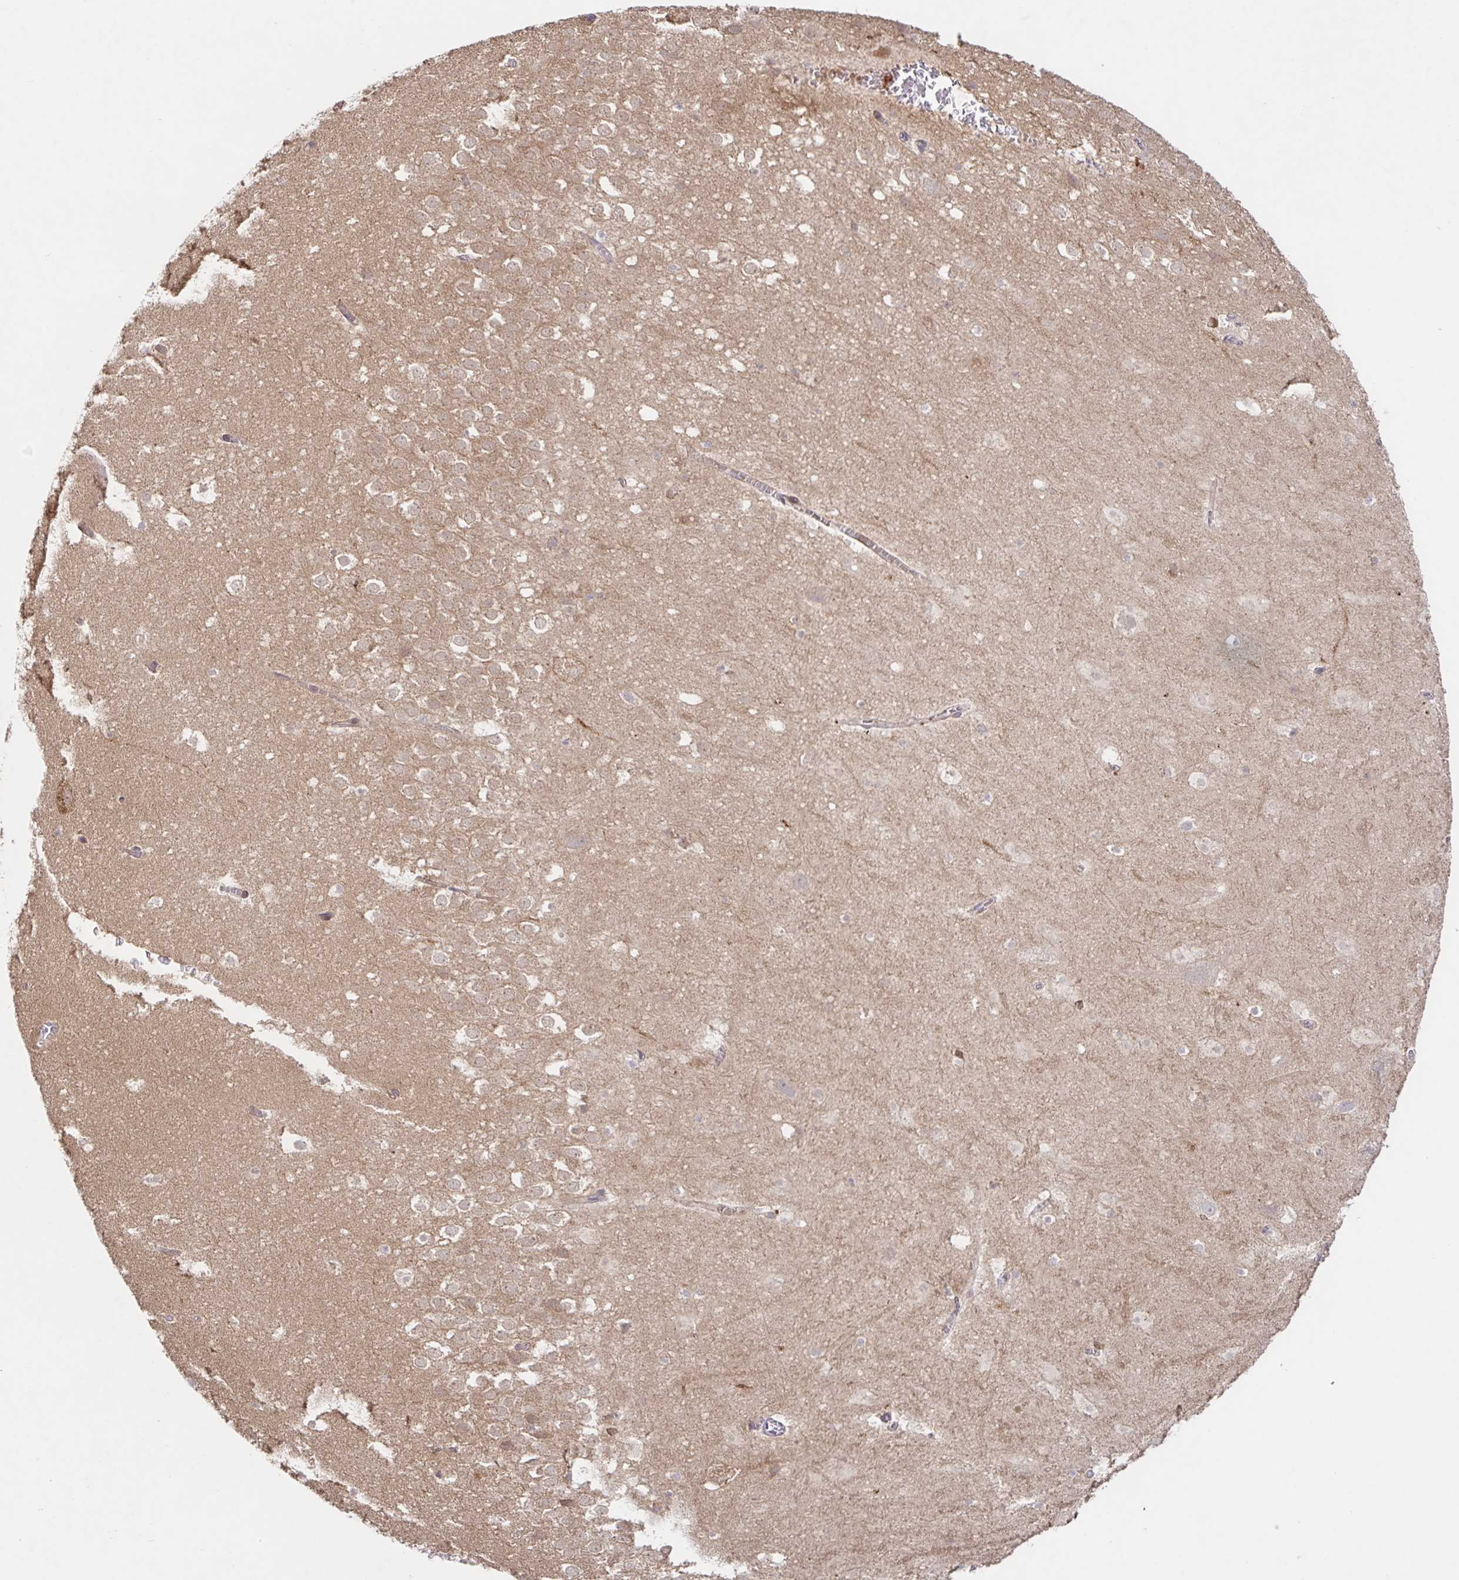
{"staining": {"intensity": "negative", "quantity": "none", "location": "none"}, "tissue": "hippocampus", "cell_type": "Glial cells", "image_type": "normal", "snomed": [{"axis": "morphology", "description": "Normal tissue, NOS"}, {"axis": "topography", "description": "Hippocampus"}], "caption": "Glial cells show no significant expression in normal hippocampus. (Stains: DAB (3,3'-diaminobenzidine) immunohistochemistry (IHC) with hematoxylin counter stain, Microscopy: brightfield microscopy at high magnification).", "gene": "AACS", "patient": {"sex": "female", "age": 42}}